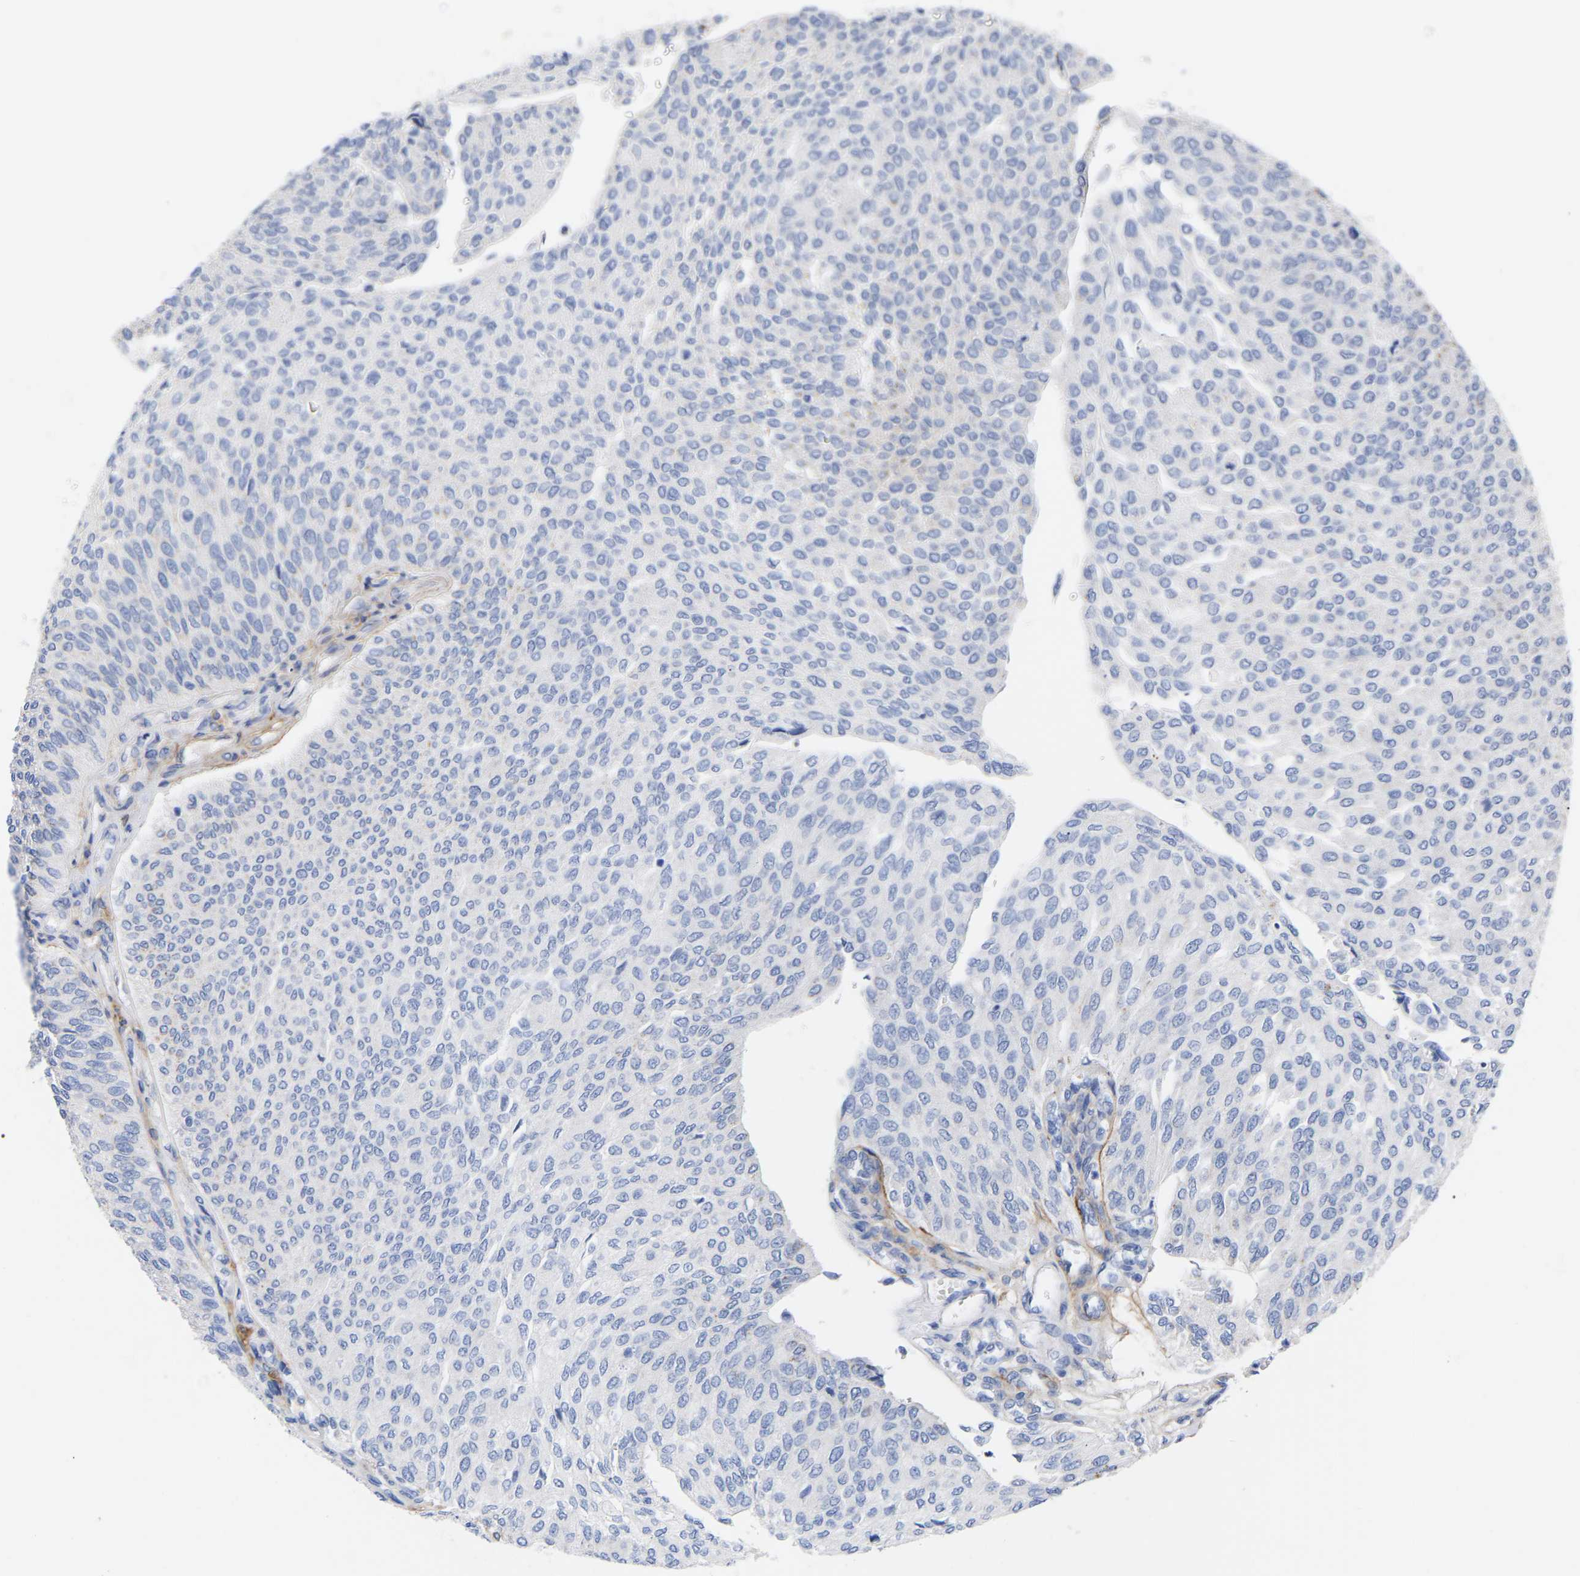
{"staining": {"intensity": "negative", "quantity": "none", "location": "none"}, "tissue": "urothelial cancer", "cell_type": "Tumor cells", "image_type": "cancer", "snomed": [{"axis": "morphology", "description": "Urothelial carcinoma, Low grade"}, {"axis": "topography", "description": "Urinary bladder"}], "caption": "An image of low-grade urothelial carcinoma stained for a protein shows no brown staining in tumor cells.", "gene": "HAPLN1", "patient": {"sex": "female", "age": 79}}